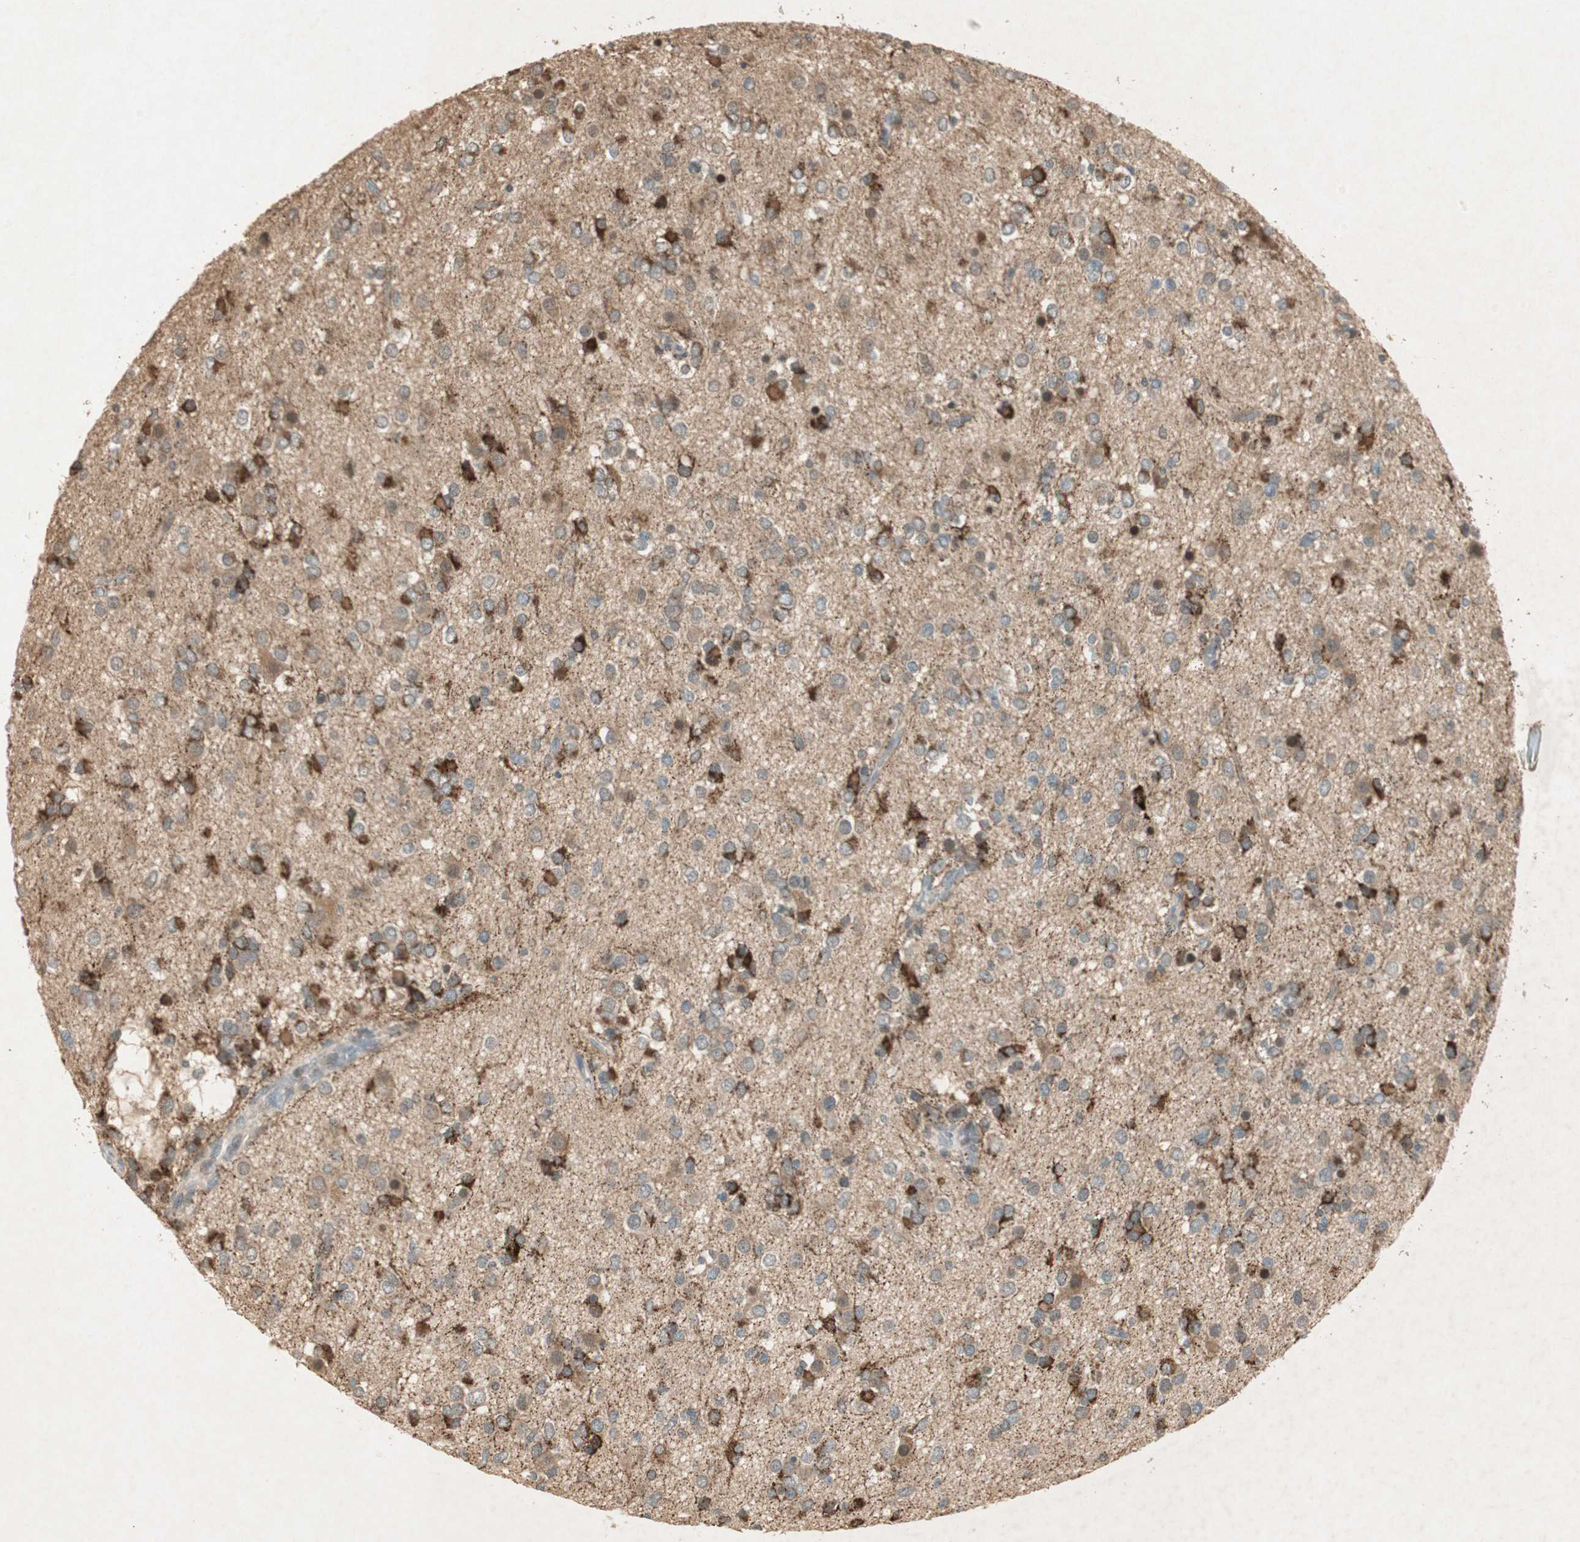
{"staining": {"intensity": "strong", "quantity": "25%-75%", "location": "cytoplasmic/membranous"}, "tissue": "glioma", "cell_type": "Tumor cells", "image_type": "cancer", "snomed": [{"axis": "morphology", "description": "Glioma, malignant, Low grade"}, {"axis": "topography", "description": "Brain"}], "caption": "There is high levels of strong cytoplasmic/membranous expression in tumor cells of low-grade glioma (malignant), as demonstrated by immunohistochemical staining (brown color).", "gene": "USP2", "patient": {"sex": "male", "age": 42}}